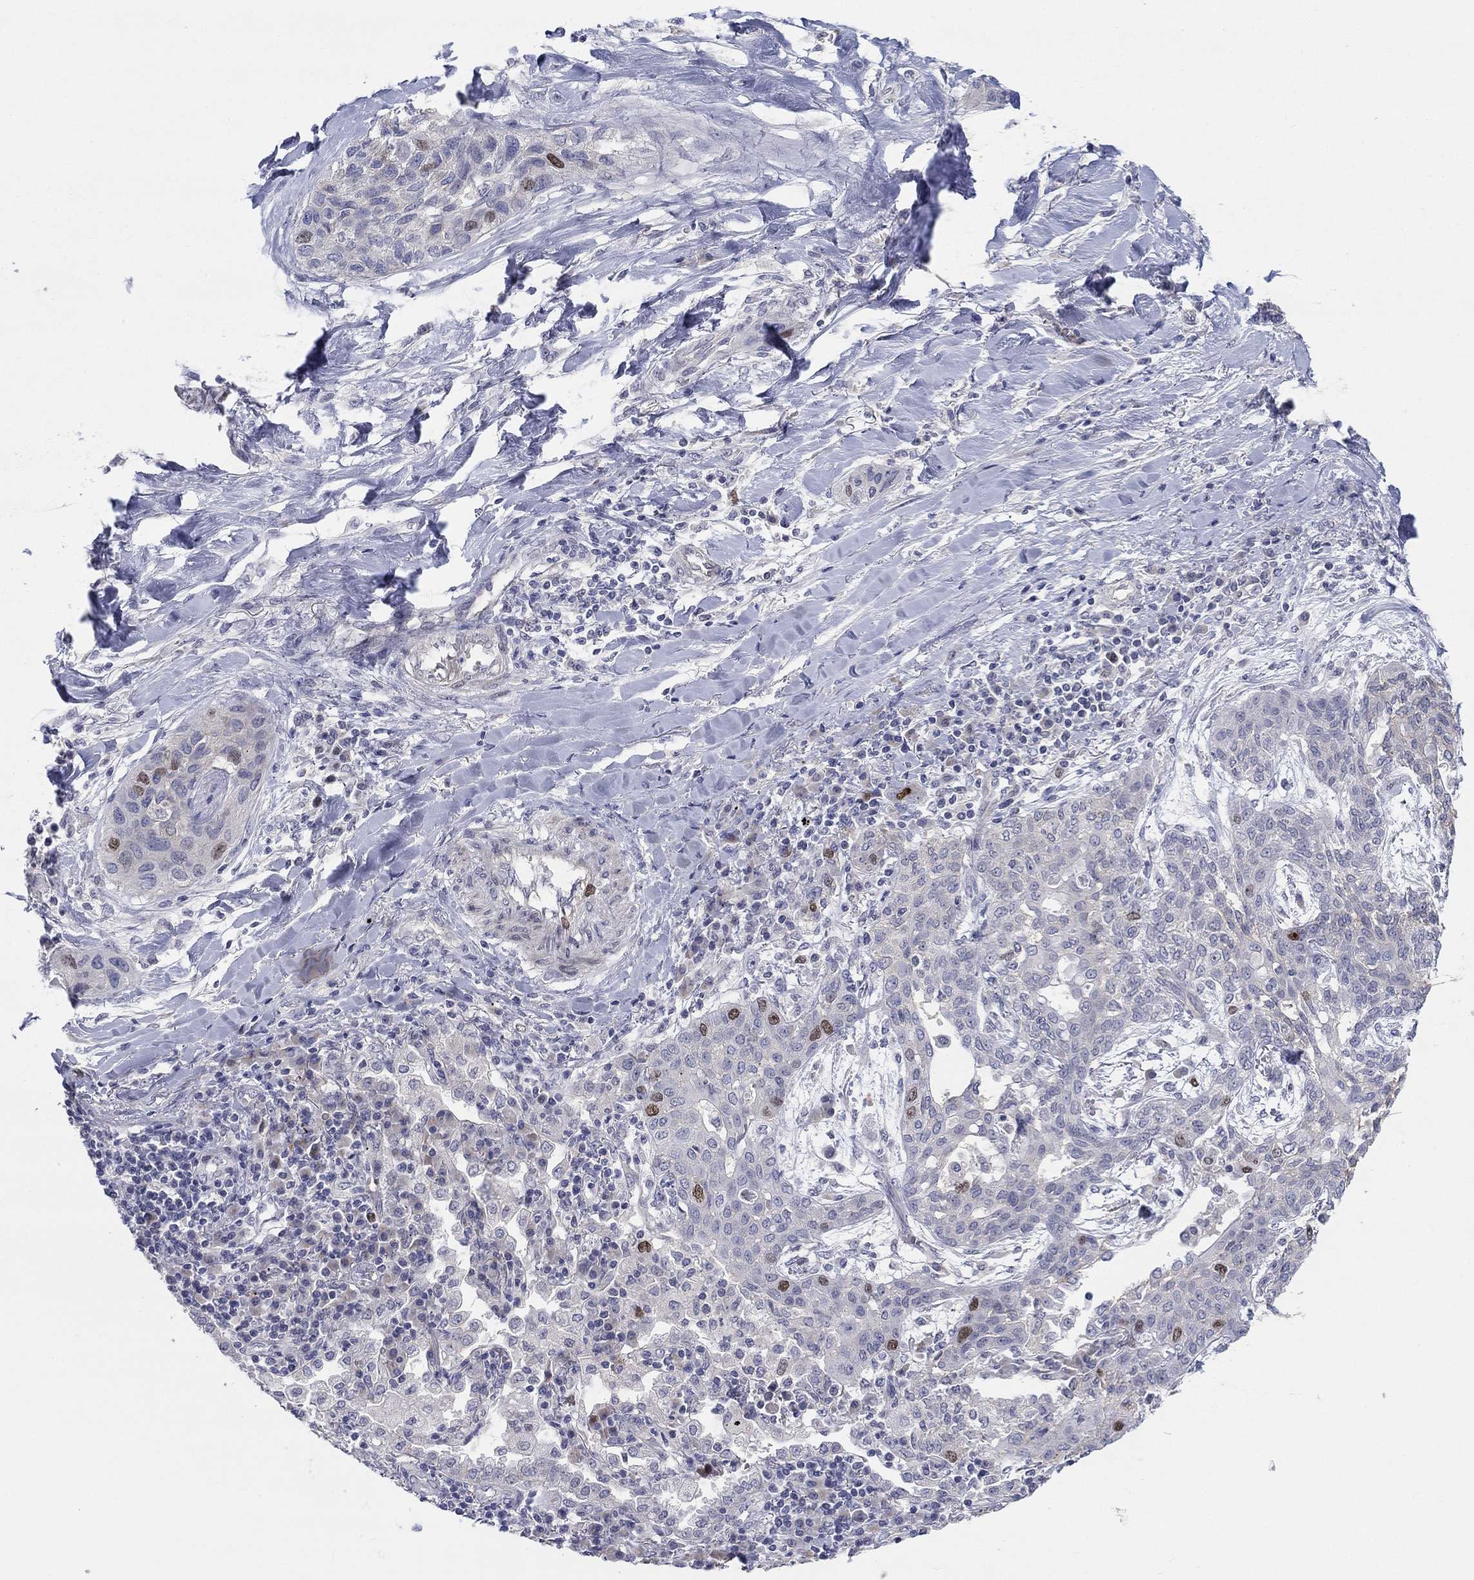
{"staining": {"intensity": "strong", "quantity": "<25%", "location": "nuclear"}, "tissue": "lung cancer", "cell_type": "Tumor cells", "image_type": "cancer", "snomed": [{"axis": "morphology", "description": "Squamous cell carcinoma, NOS"}, {"axis": "topography", "description": "Lung"}], "caption": "Strong nuclear protein expression is present in about <25% of tumor cells in lung cancer. The protein is shown in brown color, while the nuclei are stained blue.", "gene": "PRC1", "patient": {"sex": "female", "age": 70}}